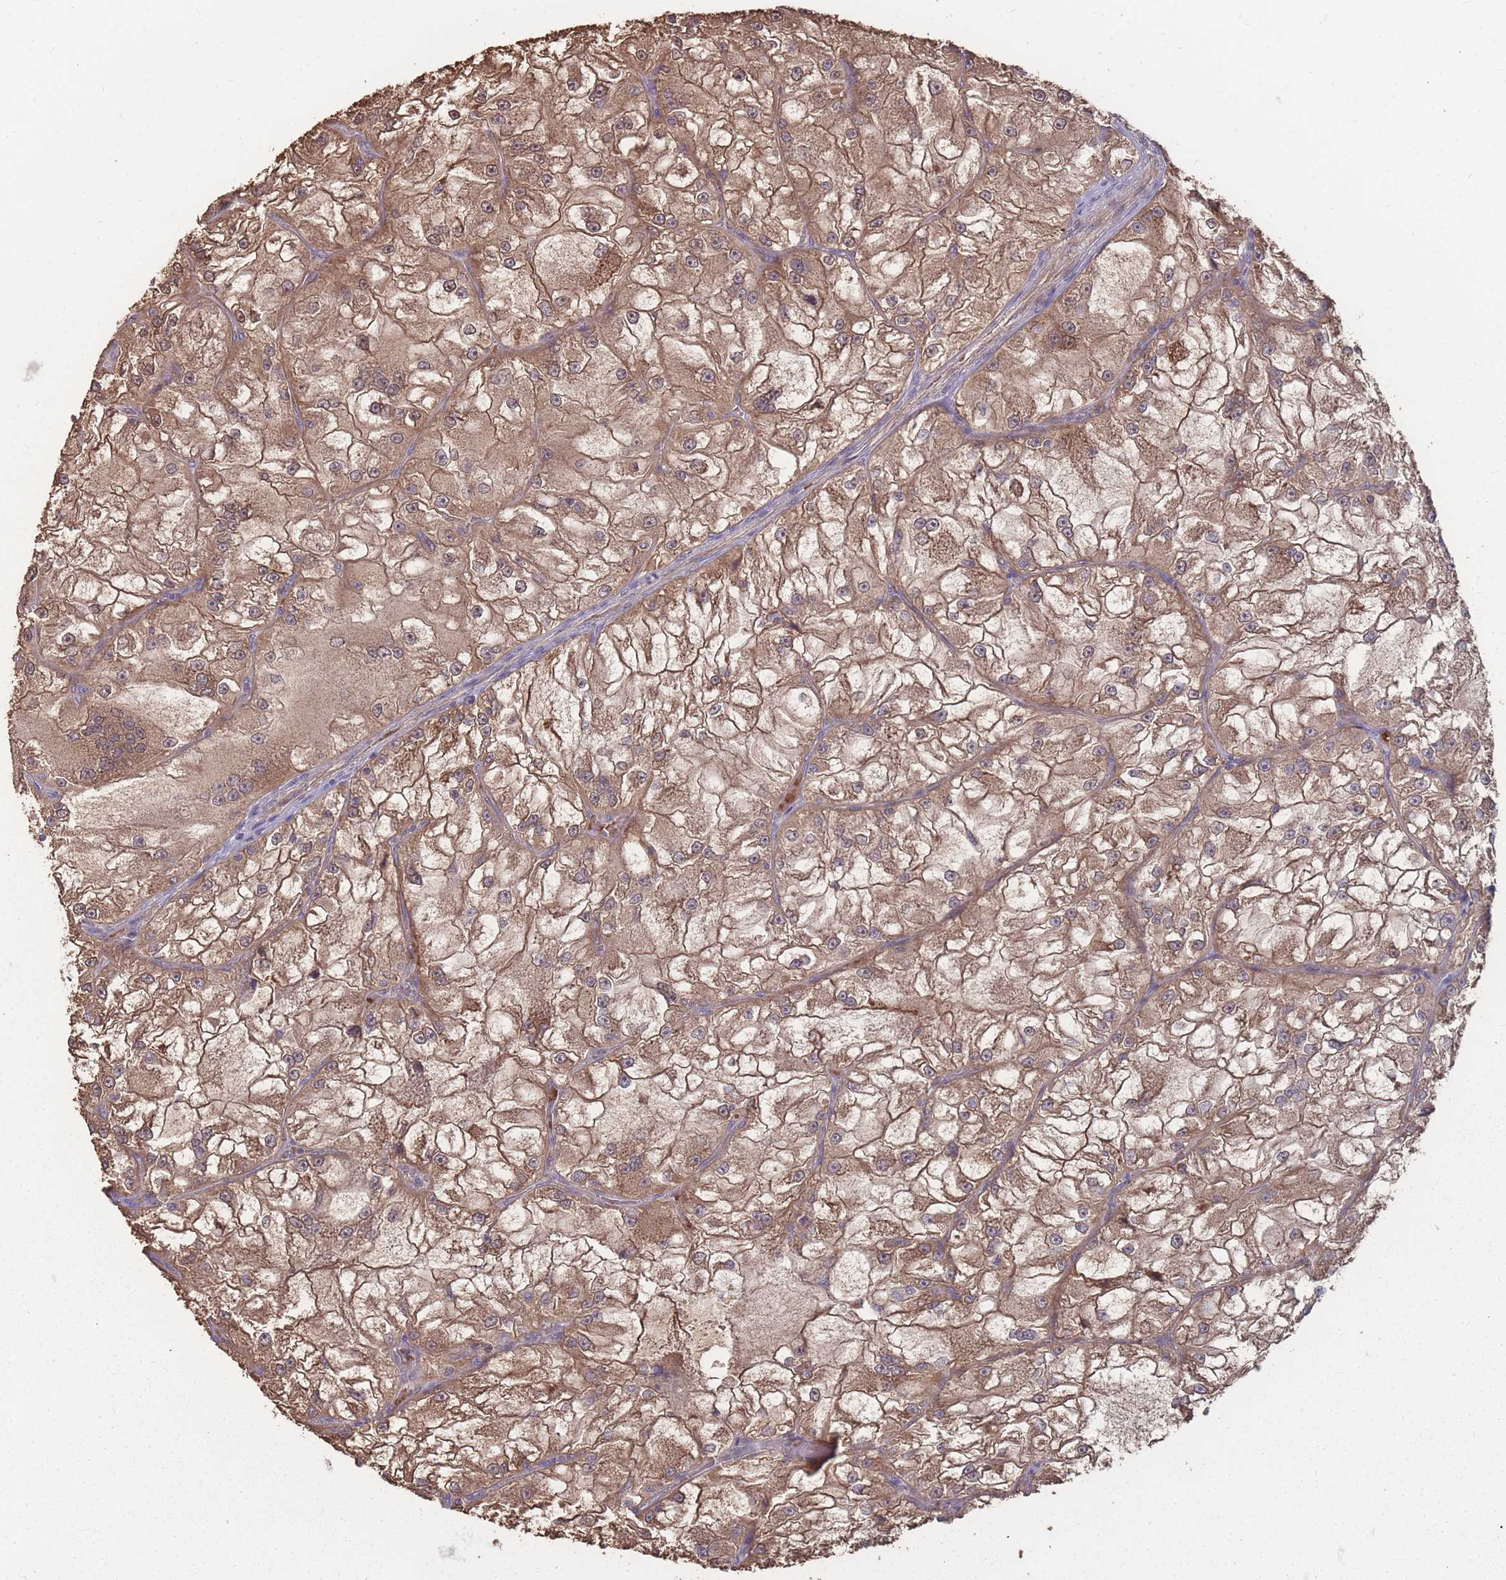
{"staining": {"intensity": "moderate", "quantity": ">75%", "location": "cytoplasmic/membranous"}, "tissue": "renal cancer", "cell_type": "Tumor cells", "image_type": "cancer", "snomed": [{"axis": "morphology", "description": "Adenocarcinoma, NOS"}, {"axis": "topography", "description": "Kidney"}], "caption": "Protein analysis of renal cancer tissue displays moderate cytoplasmic/membranous staining in about >75% of tumor cells. (DAB IHC, brown staining for protein, blue staining for nuclei).", "gene": "SLC35B4", "patient": {"sex": "female", "age": 72}}